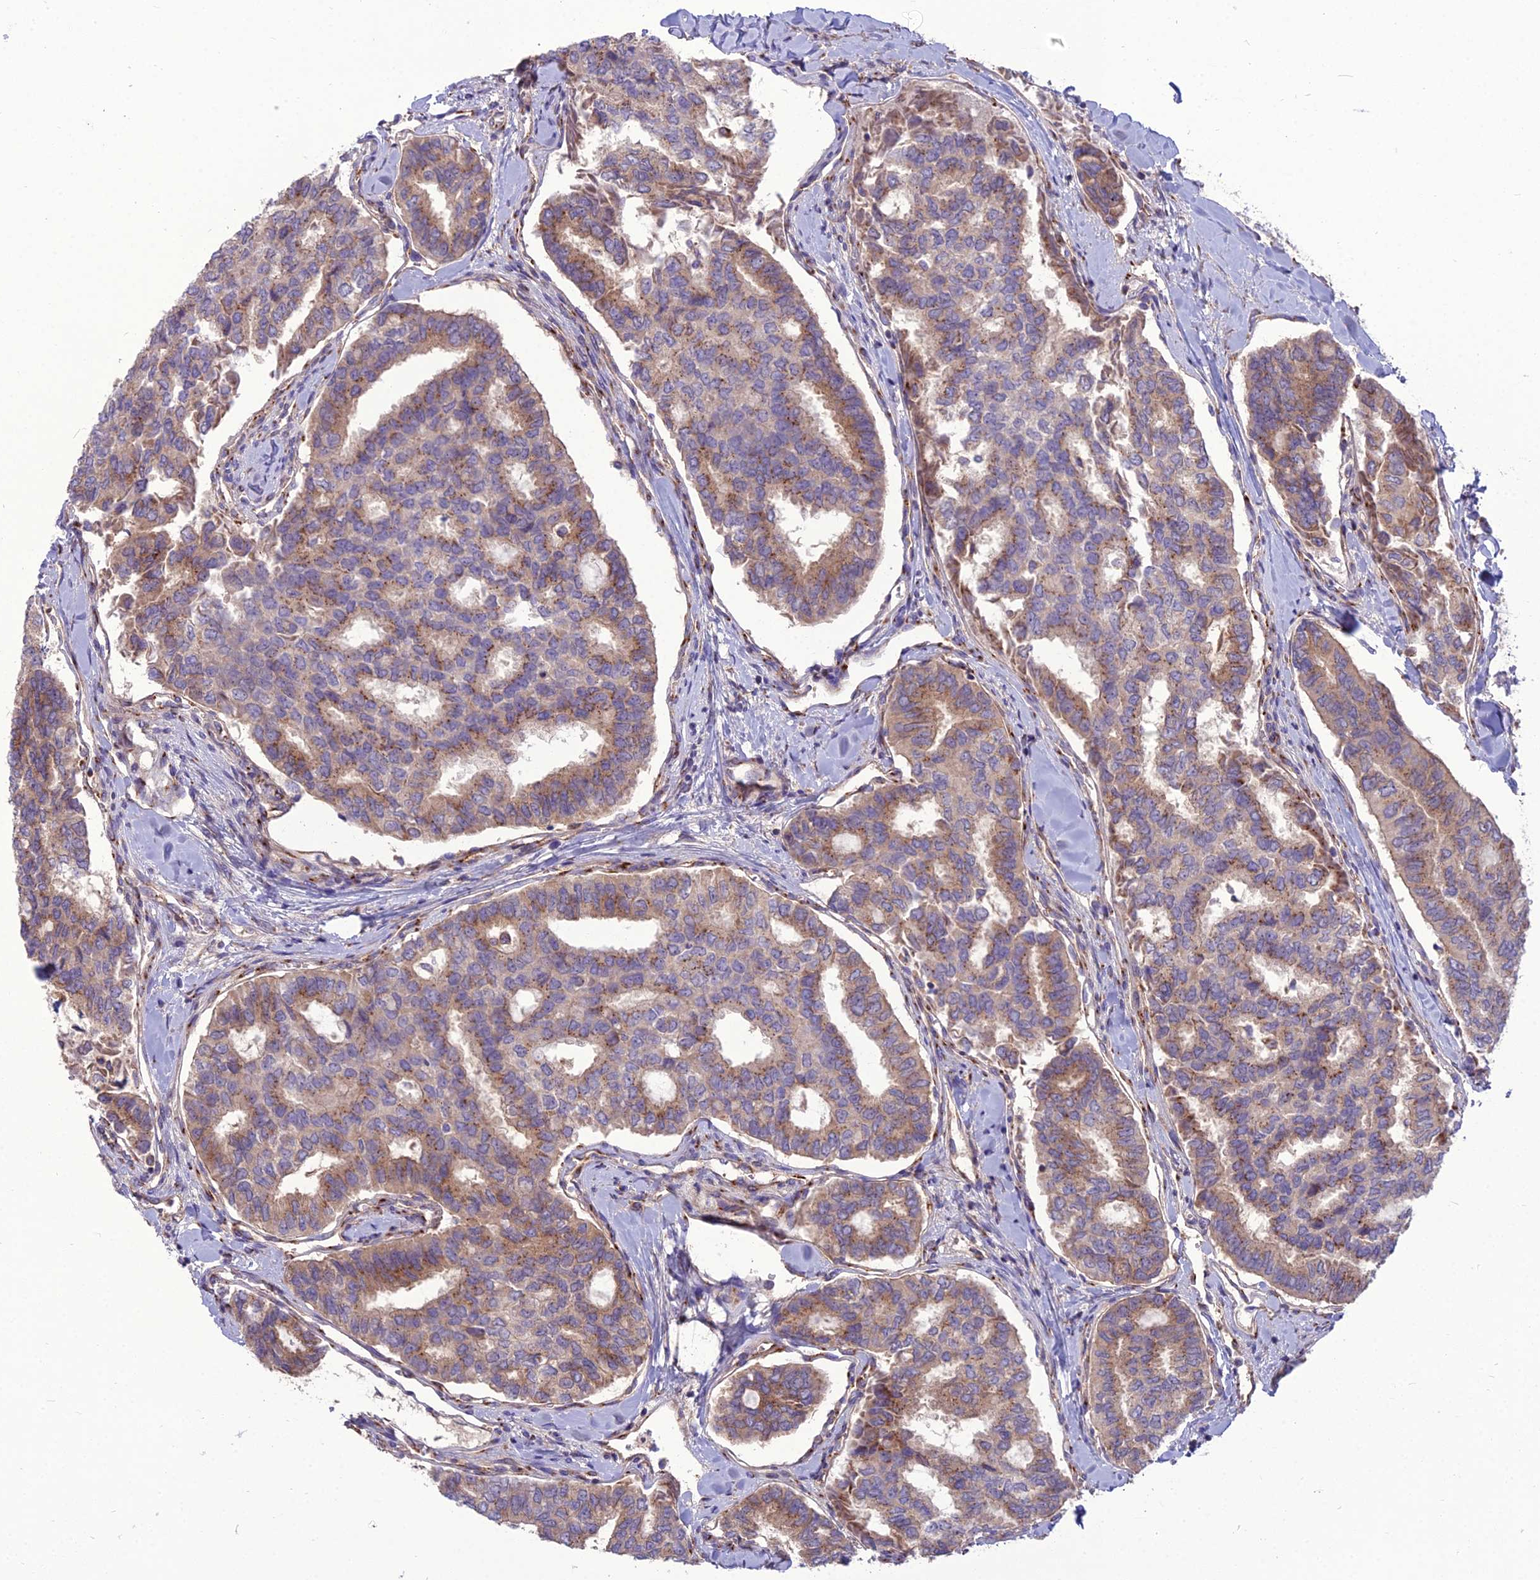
{"staining": {"intensity": "moderate", "quantity": "25%-75%", "location": "cytoplasmic/membranous"}, "tissue": "thyroid cancer", "cell_type": "Tumor cells", "image_type": "cancer", "snomed": [{"axis": "morphology", "description": "Papillary adenocarcinoma, NOS"}, {"axis": "topography", "description": "Thyroid gland"}], "caption": "This is a photomicrograph of immunohistochemistry staining of papillary adenocarcinoma (thyroid), which shows moderate staining in the cytoplasmic/membranous of tumor cells.", "gene": "SPRYD7", "patient": {"sex": "female", "age": 35}}